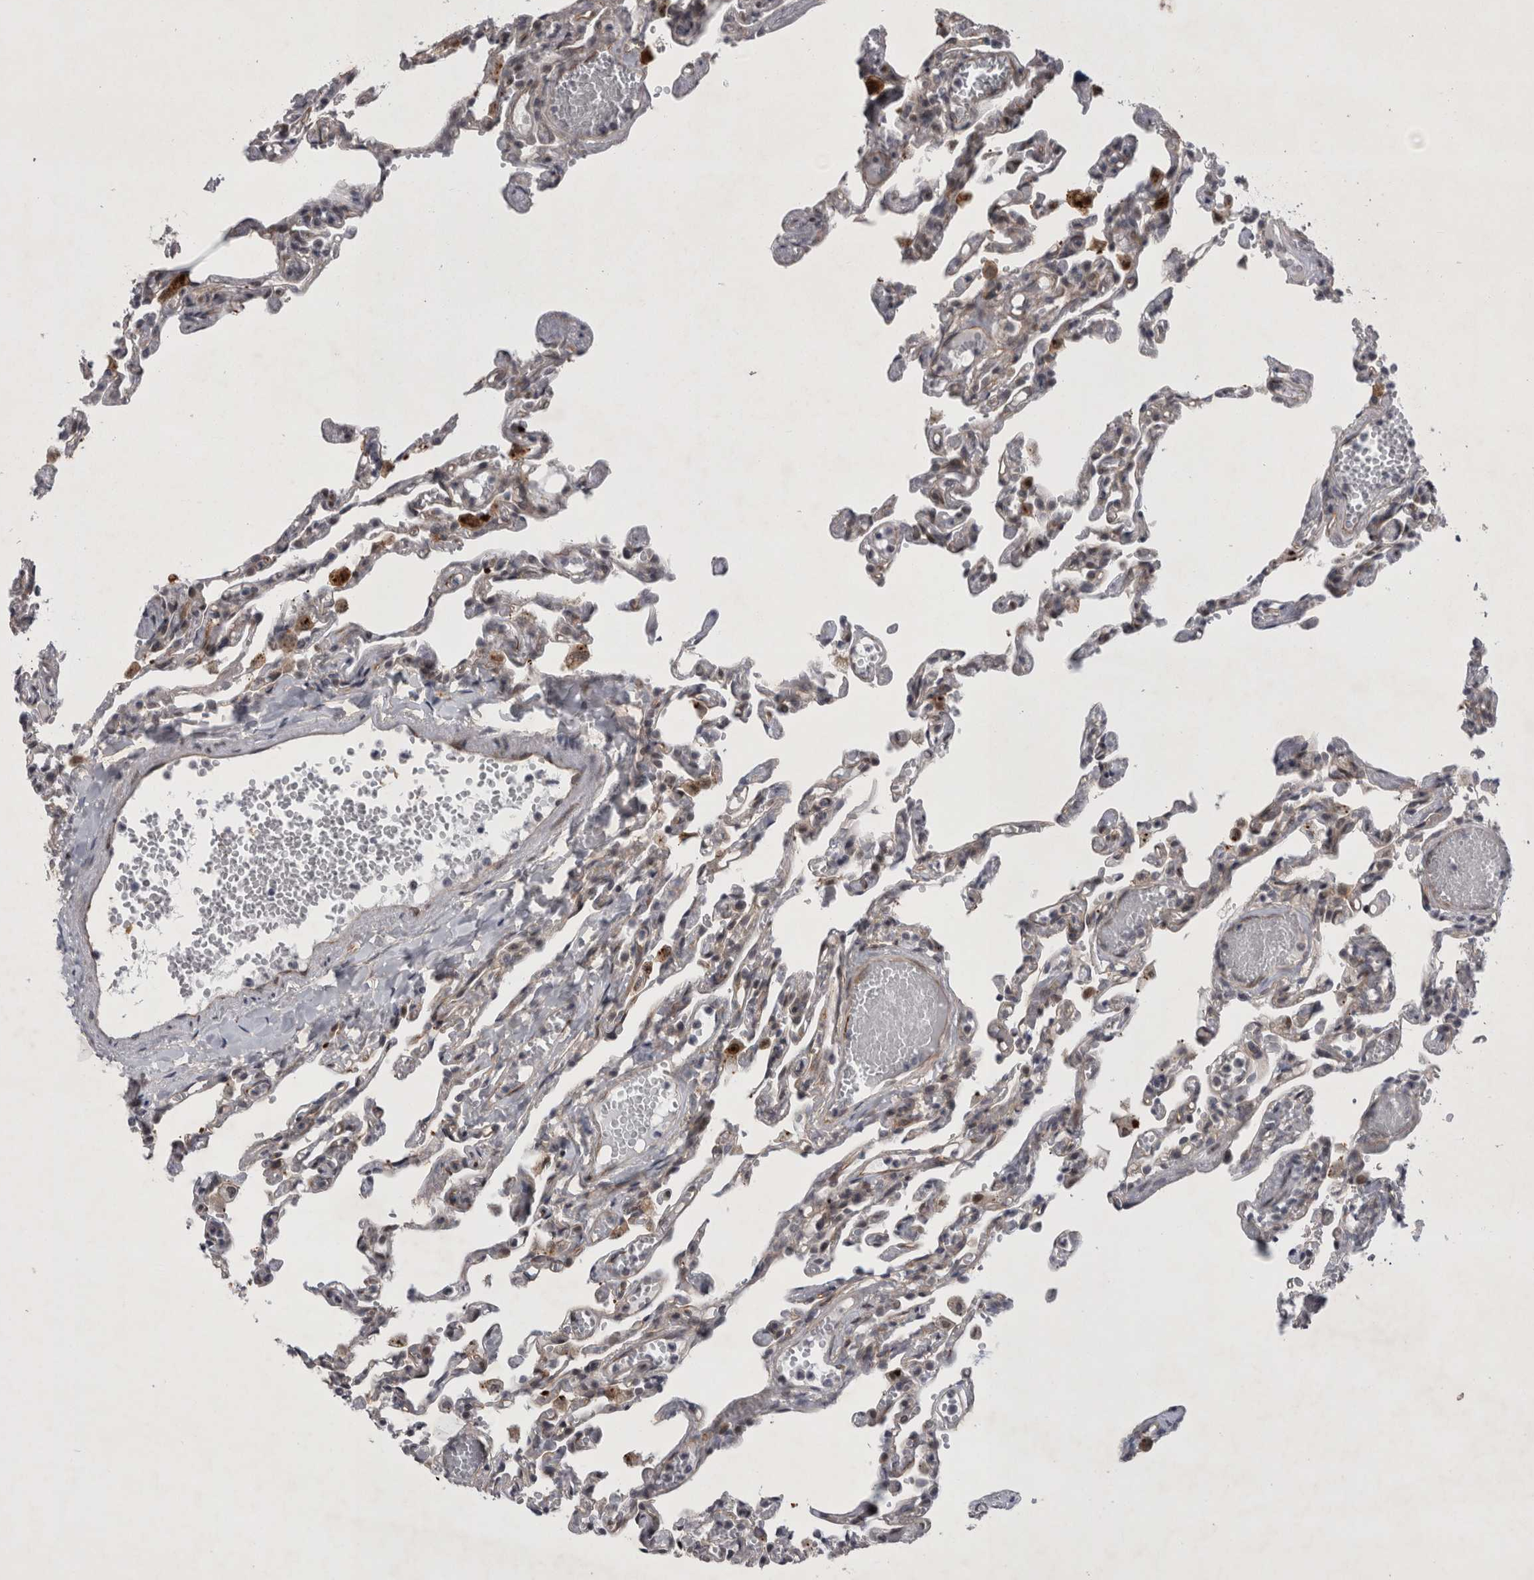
{"staining": {"intensity": "weak", "quantity": ">75%", "location": "cytoplasmic/membranous"}, "tissue": "lung", "cell_type": "Alveolar cells", "image_type": "normal", "snomed": [{"axis": "morphology", "description": "Normal tissue, NOS"}, {"axis": "topography", "description": "Lung"}], "caption": "Protein analysis of benign lung reveals weak cytoplasmic/membranous staining in approximately >75% of alveolar cells.", "gene": "PARP11", "patient": {"sex": "male", "age": 21}}